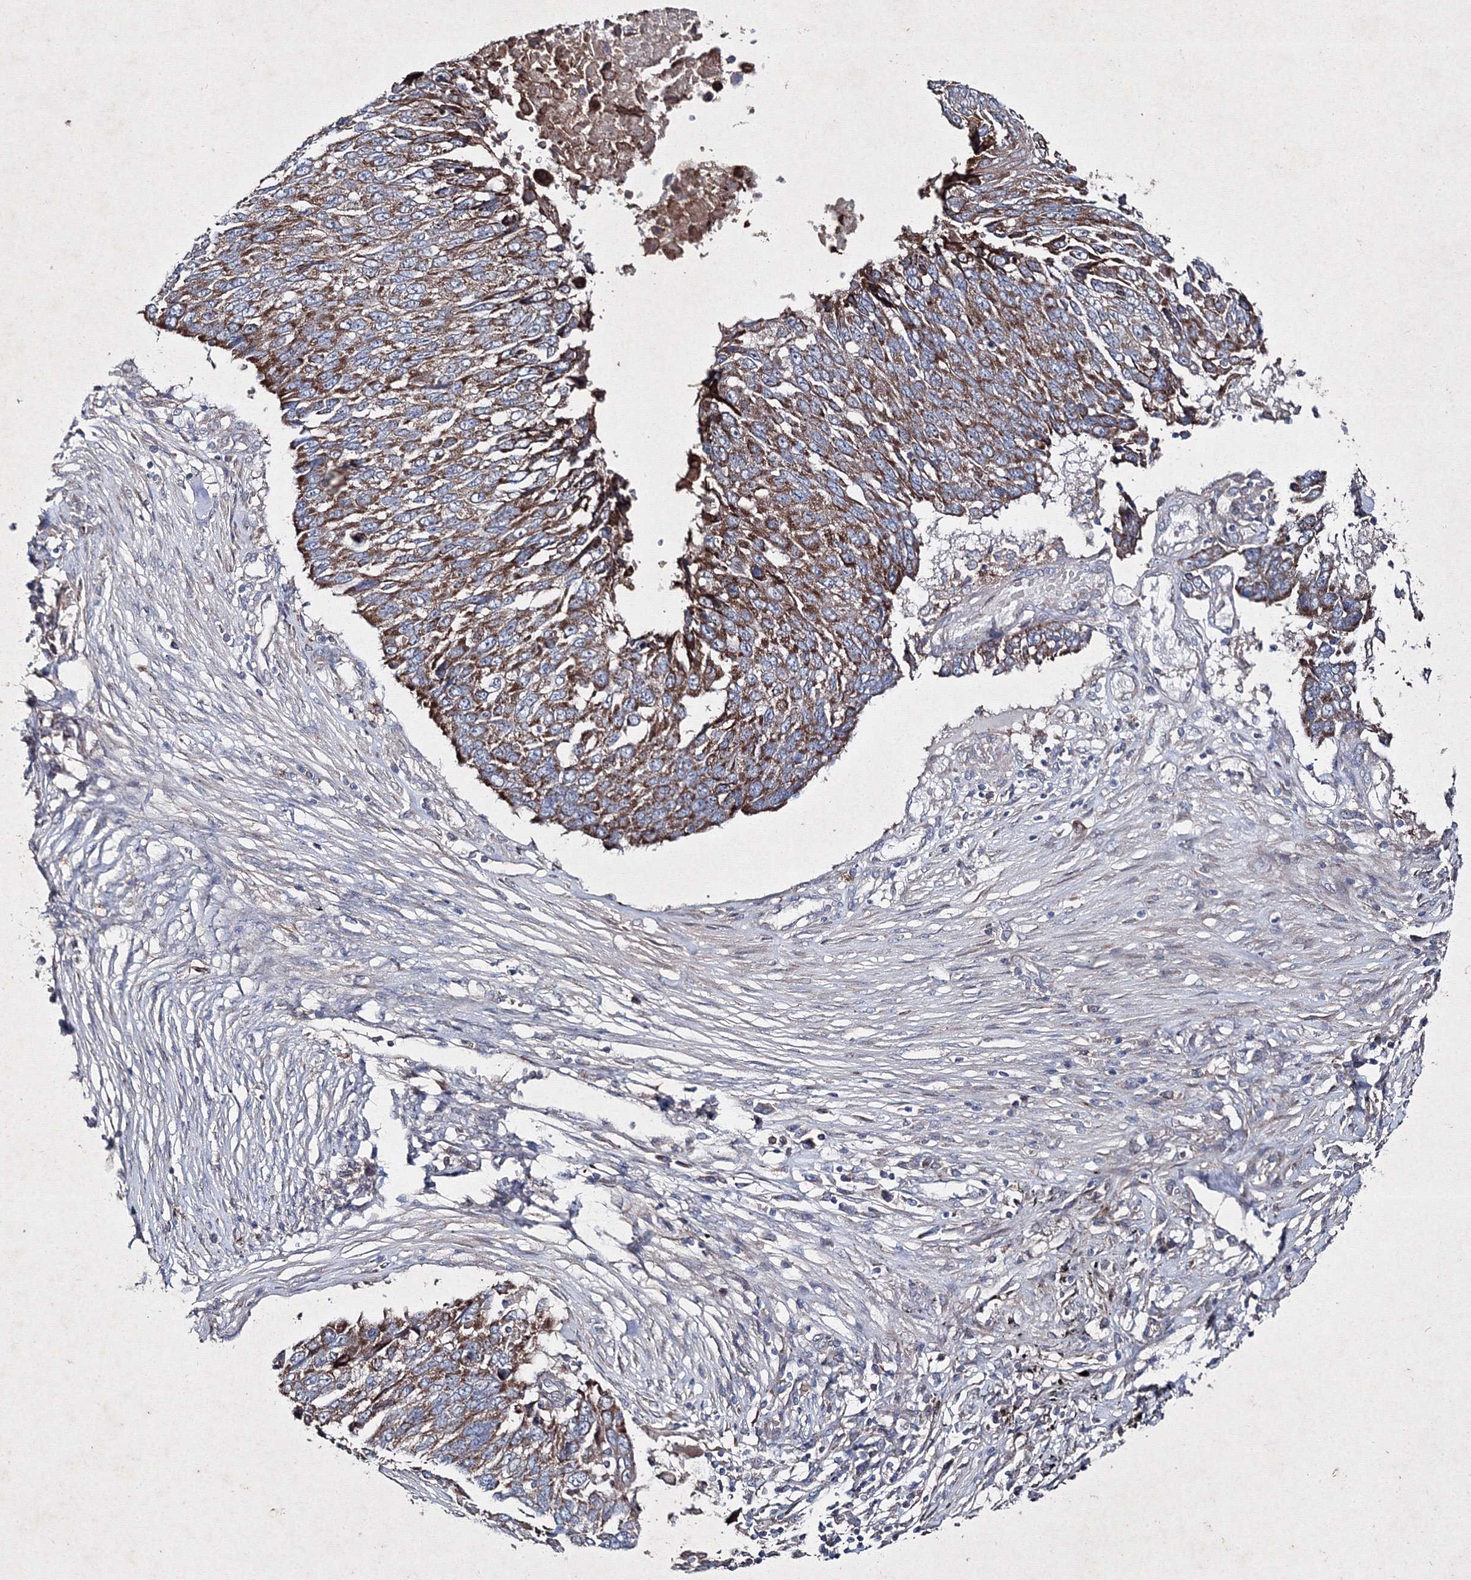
{"staining": {"intensity": "strong", "quantity": ">75%", "location": "cytoplasmic/membranous"}, "tissue": "lung cancer", "cell_type": "Tumor cells", "image_type": "cancer", "snomed": [{"axis": "morphology", "description": "Squamous cell carcinoma, NOS"}, {"axis": "topography", "description": "Lung"}], "caption": "IHC histopathology image of neoplastic tissue: human lung cancer stained using immunohistochemistry (IHC) demonstrates high levels of strong protein expression localized specifically in the cytoplasmic/membranous of tumor cells, appearing as a cytoplasmic/membranous brown color.", "gene": "GFM1", "patient": {"sex": "male", "age": 66}}